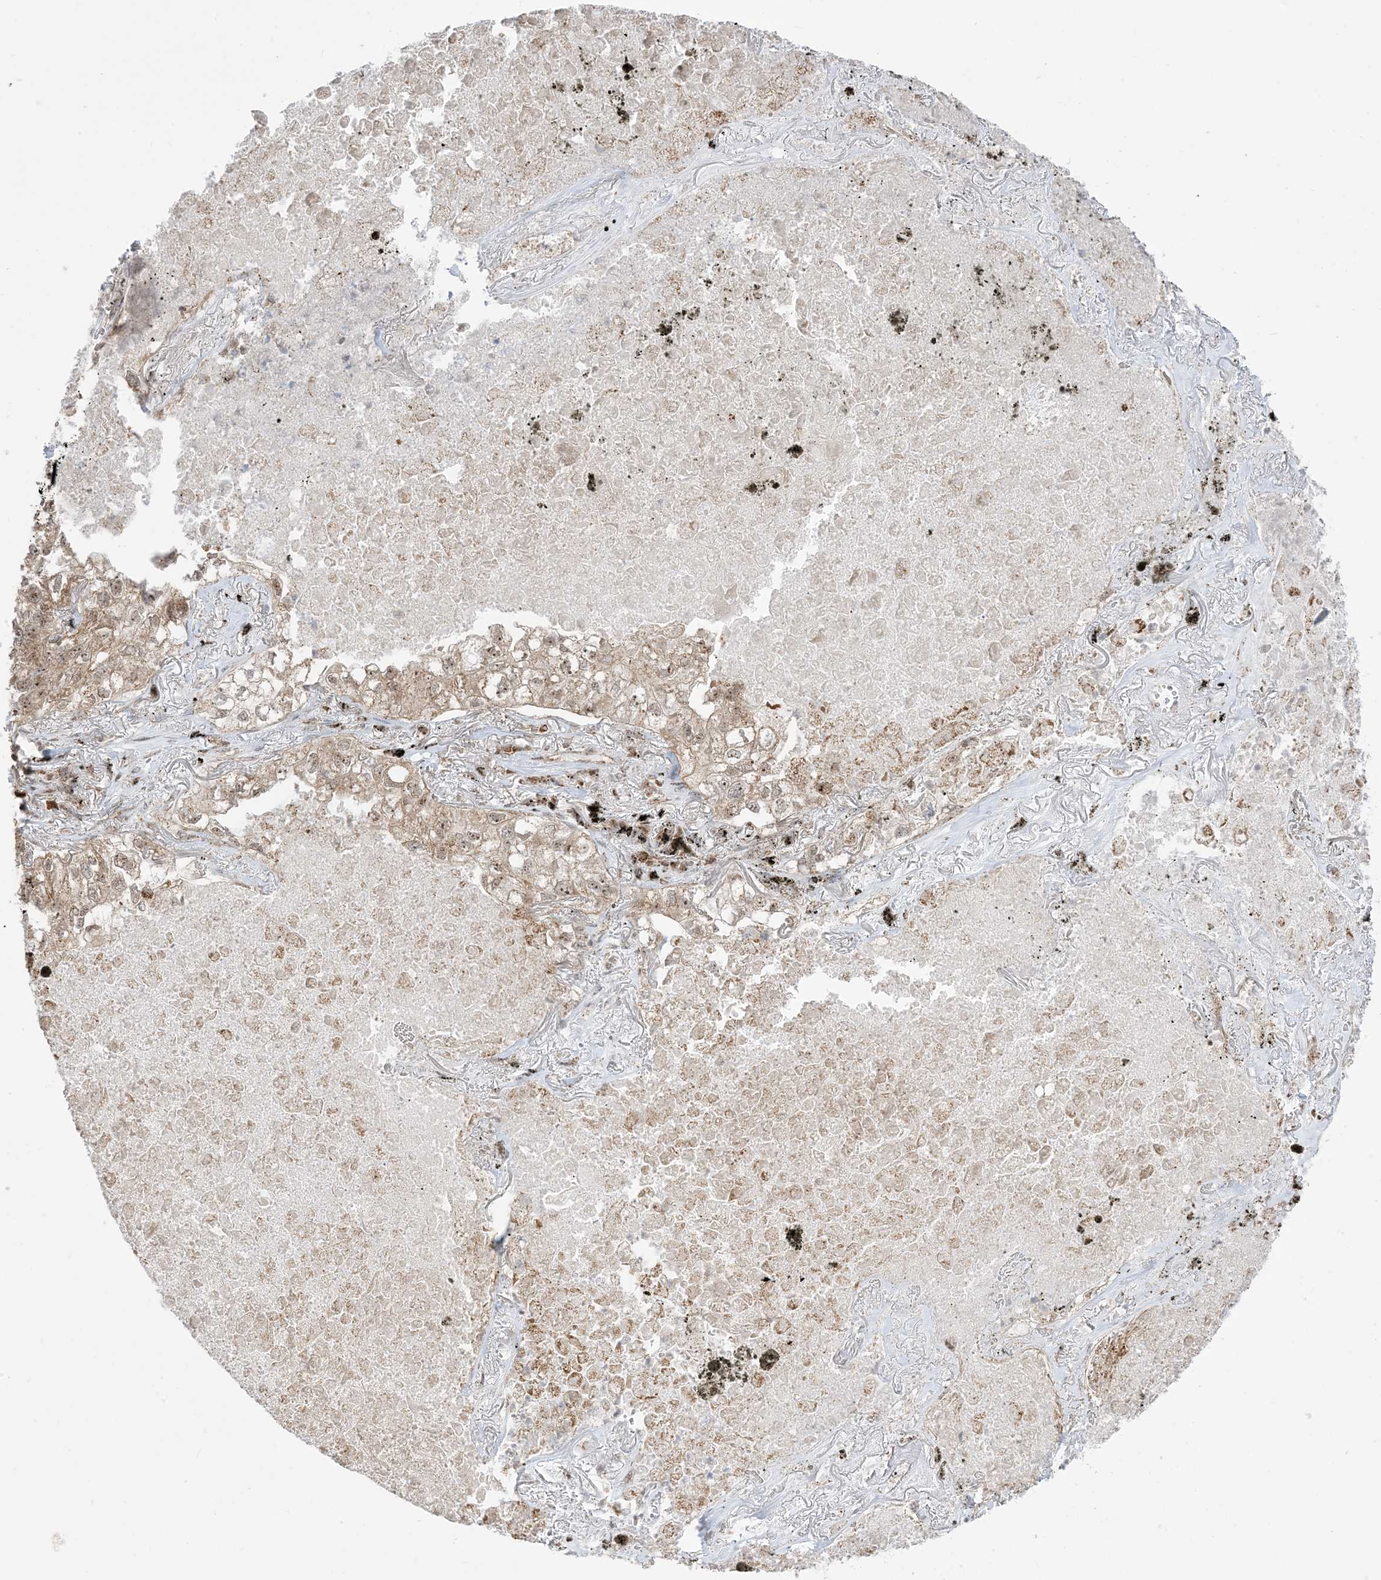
{"staining": {"intensity": "weak", "quantity": ">75%", "location": "cytoplasmic/membranous,nuclear"}, "tissue": "lung cancer", "cell_type": "Tumor cells", "image_type": "cancer", "snomed": [{"axis": "morphology", "description": "Adenocarcinoma, NOS"}, {"axis": "topography", "description": "Lung"}], "caption": "This is a micrograph of immunohistochemistry staining of lung cancer (adenocarcinoma), which shows weak positivity in the cytoplasmic/membranous and nuclear of tumor cells.", "gene": "MAPKBP1", "patient": {"sex": "male", "age": 65}}